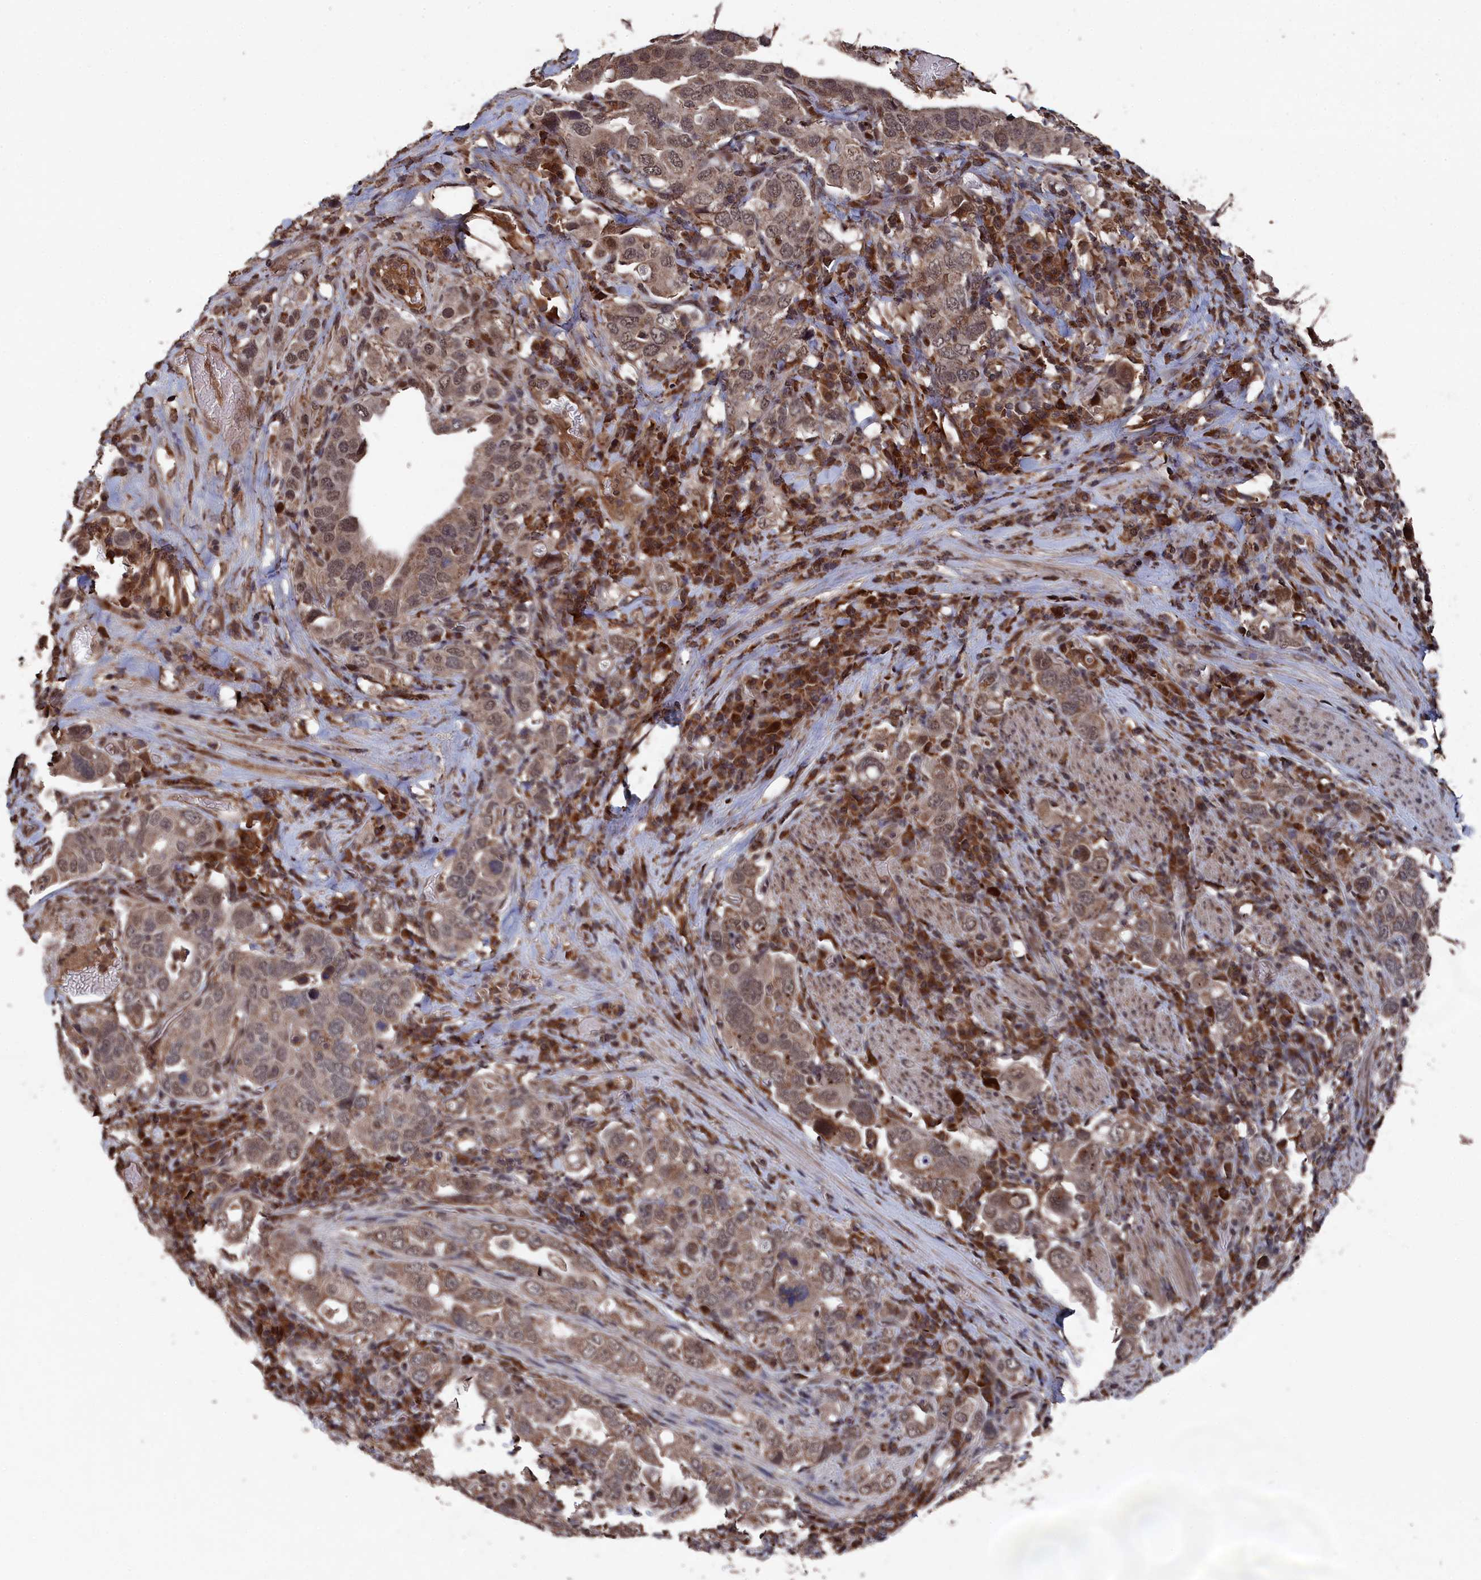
{"staining": {"intensity": "moderate", "quantity": ">75%", "location": "cytoplasmic/membranous,nuclear"}, "tissue": "stomach cancer", "cell_type": "Tumor cells", "image_type": "cancer", "snomed": [{"axis": "morphology", "description": "Adenocarcinoma, NOS"}, {"axis": "topography", "description": "Stomach, upper"}], "caption": "Immunohistochemistry (IHC) (DAB) staining of human stomach cancer demonstrates moderate cytoplasmic/membranous and nuclear protein positivity in about >75% of tumor cells.", "gene": "CEACAM21", "patient": {"sex": "male", "age": 62}}